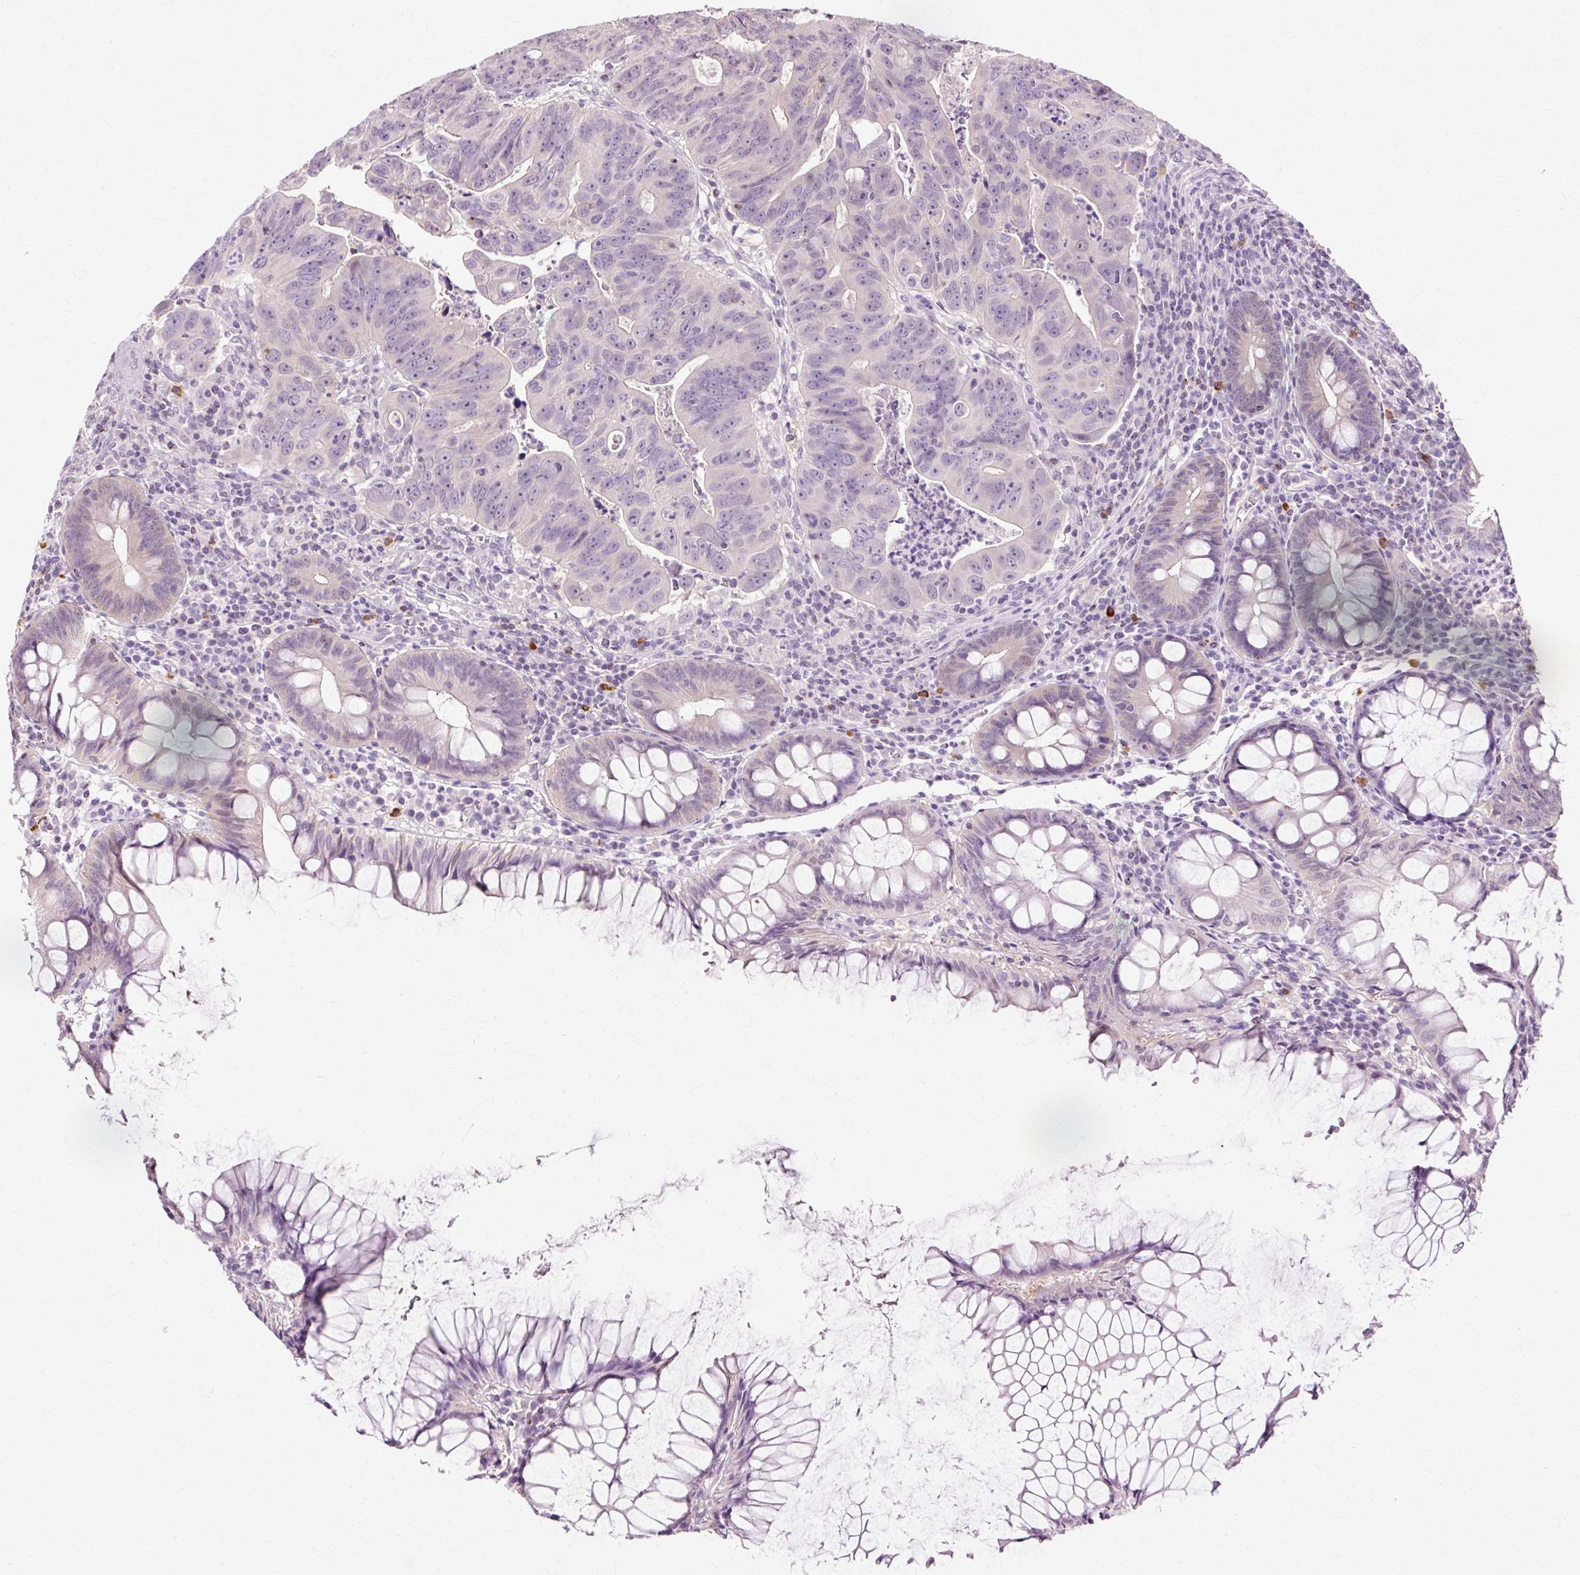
{"staining": {"intensity": "negative", "quantity": "none", "location": "none"}, "tissue": "colorectal cancer", "cell_type": "Tumor cells", "image_type": "cancer", "snomed": [{"axis": "morphology", "description": "Adenocarcinoma, NOS"}, {"axis": "topography", "description": "Rectum"}], "caption": "A micrograph of colorectal cancer stained for a protein reveals no brown staining in tumor cells.", "gene": "VN1R2", "patient": {"sex": "male", "age": 69}}